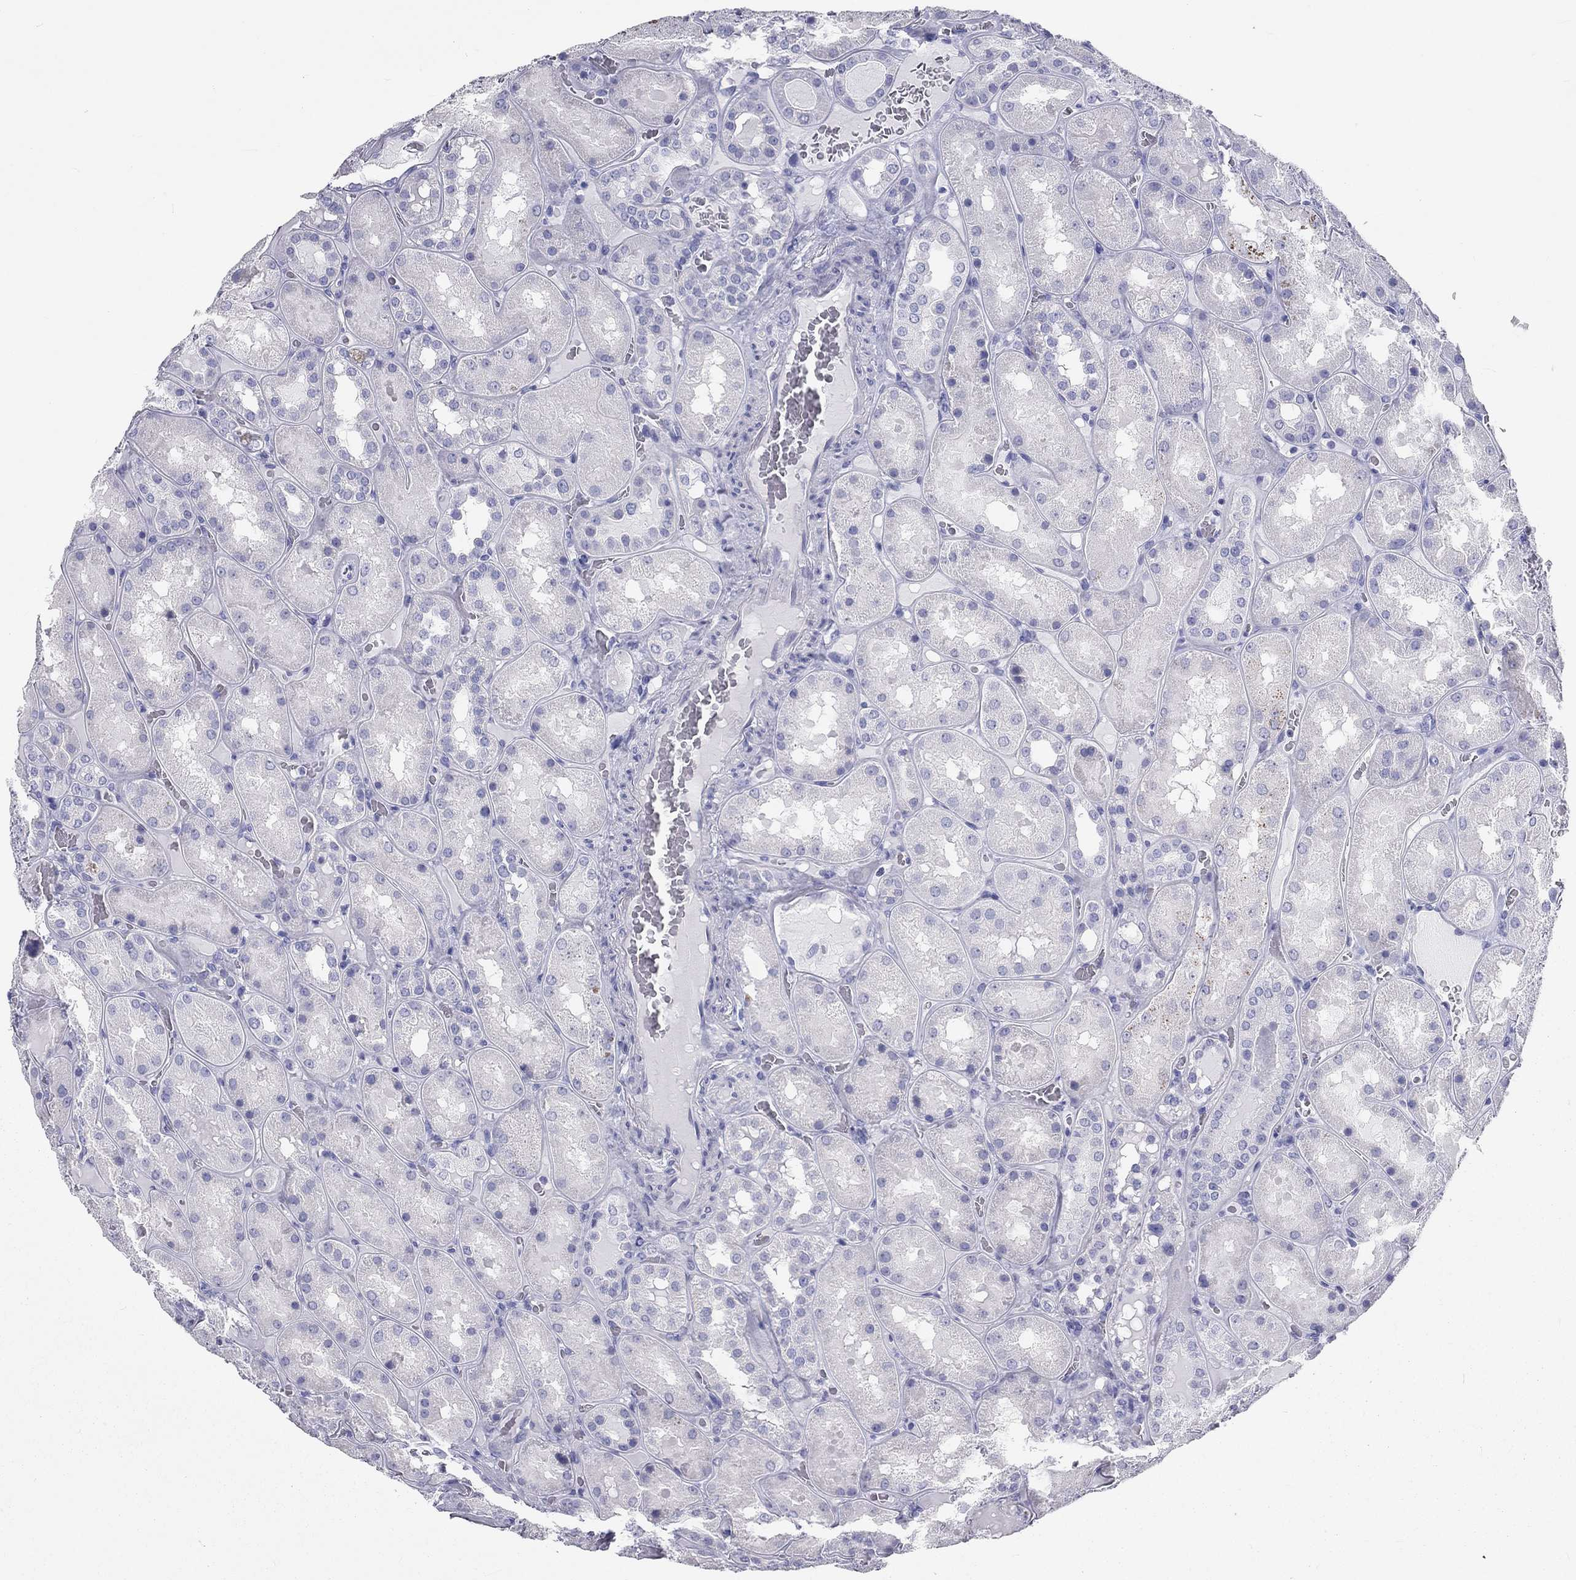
{"staining": {"intensity": "negative", "quantity": "none", "location": "none"}, "tissue": "kidney", "cell_type": "Cells in glomeruli", "image_type": "normal", "snomed": [{"axis": "morphology", "description": "Normal tissue, NOS"}, {"axis": "topography", "description": "Kidney"}], "caption": "This is an immunohistochemistry image of benign kidney. There is no staining in cells in glomeruli.", "gene": "DNALI1", "patient": {"sex": "male", "age": 73}}